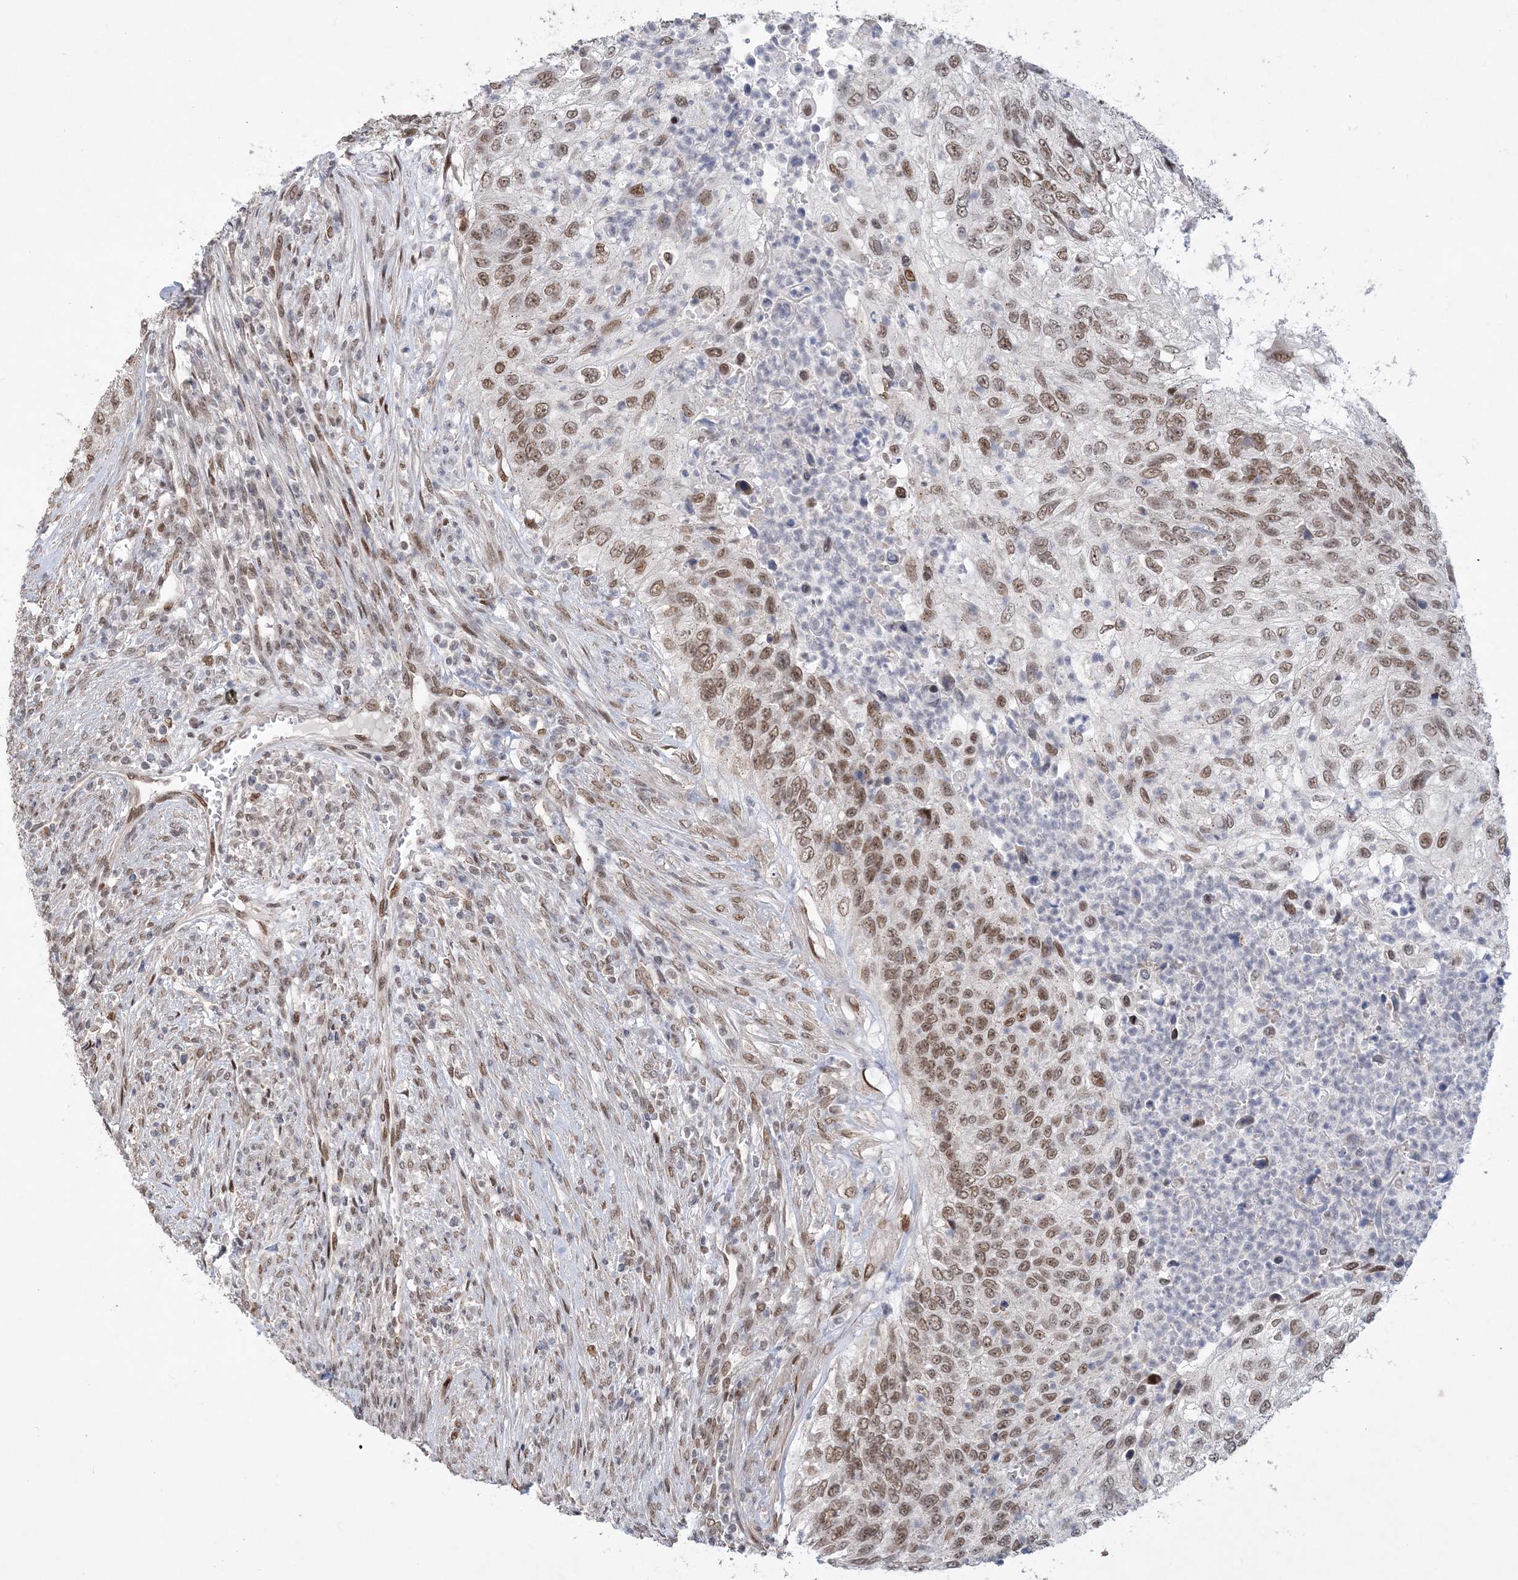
{"staining": {"intensity": "moderate", "quantity": ">75%", "location": "nuclear"}, "tissue": "urothelial cancer", "cell_type": "Tumor cells", "image_type": "cancer", "snomed": [{"axis": "morphology", "description": "Urothelial carcinoma, High grade"}, {"axis": "topography", "description": "Urinary bladder"}], "caption": "Urothelial cancer tissue reveals moderate nuclear staining in approximately >75% of tumor cells, visualized by immunohistochemistry.", "gene": "WAC", "patient": {"sex": "female", "age": 60}}